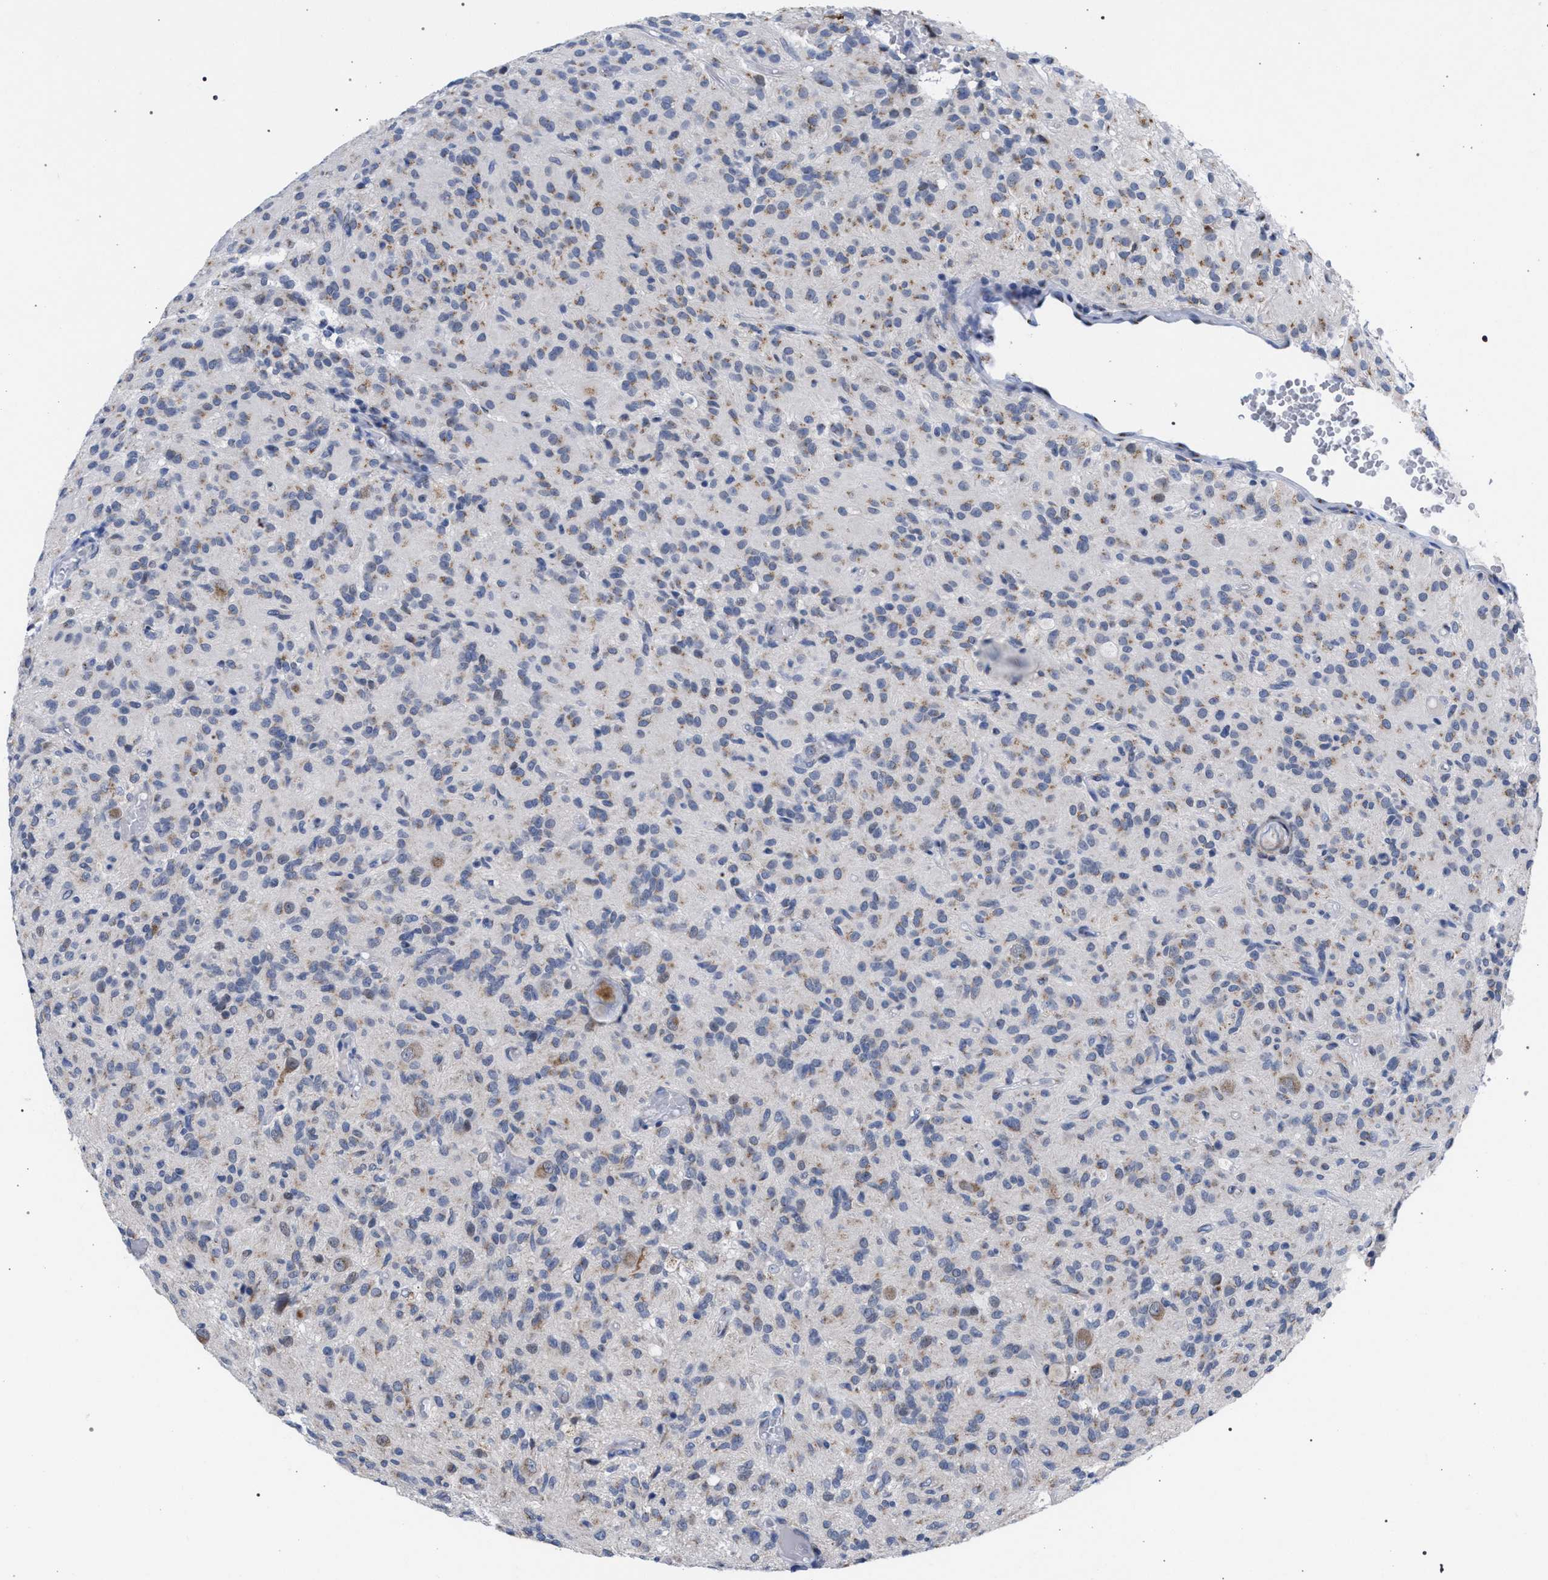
{"staining": {"intensity": "weak", "quantity": "25%-75%", "location": "cytoplasmic/membranous"}, "tissue": "glioma", "cell_type": "Tumor cells", "image_type": "cancer", "snomed": [{"axis": "morphology", "description": "Glioma, malignant, High grade"}, {"axis": "topography", "description": "Brain"}], "caption": "Immunohistochemistry (IHC) of human malignant high-grade glioma displays low levels of weak cytoplasmic/membranous expression in about 25%-75% of tumor cells.", "gene": "GOLGA2", "patient": {"sex": "female", "age": 59}}